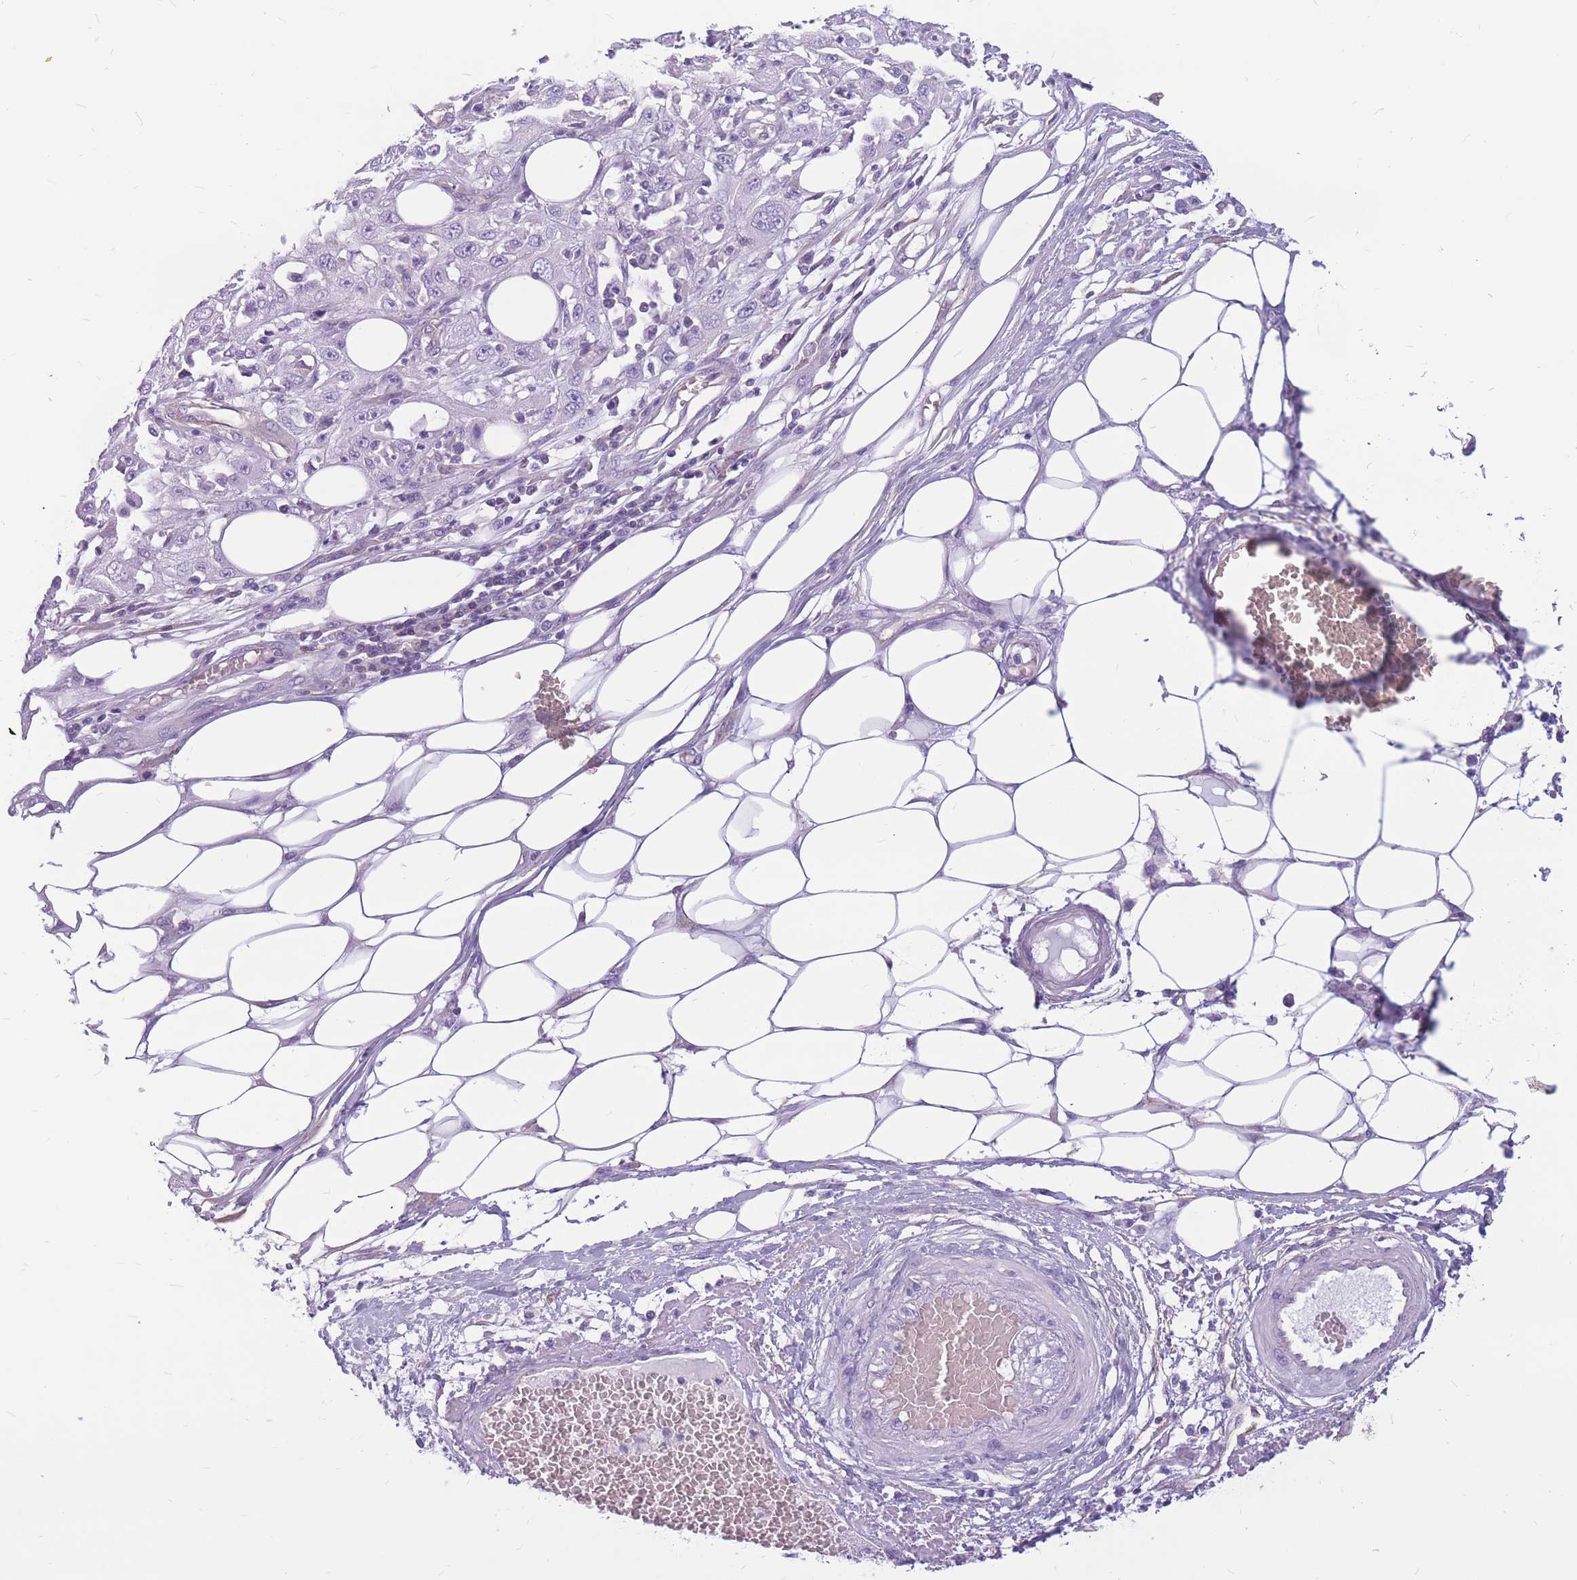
{"staining": {"intensity": "negative", "quantity": "none", "location": "none"}, "tissue": "skin cancer", "cell_type": "Tumor cells", "image_type": "cancer", "snomed": [{"axis": "morphology", "description": "Squamous cell carcinoma, NOS"}, {"axis": "morphology", "description": "Squamous cell carcinoma, metastatic, NOS"}, {"axis": "topography", "description": "Skin"}, {"axis": "topography", "description": "Lymph node"}], "caption": "Immunohistochemical staining of human skin metastatic squamous cell carcinoma shows no significant expression in tumor cells.", "gene": "ADD2", "patient": {"sex": "male", "age": 75}}